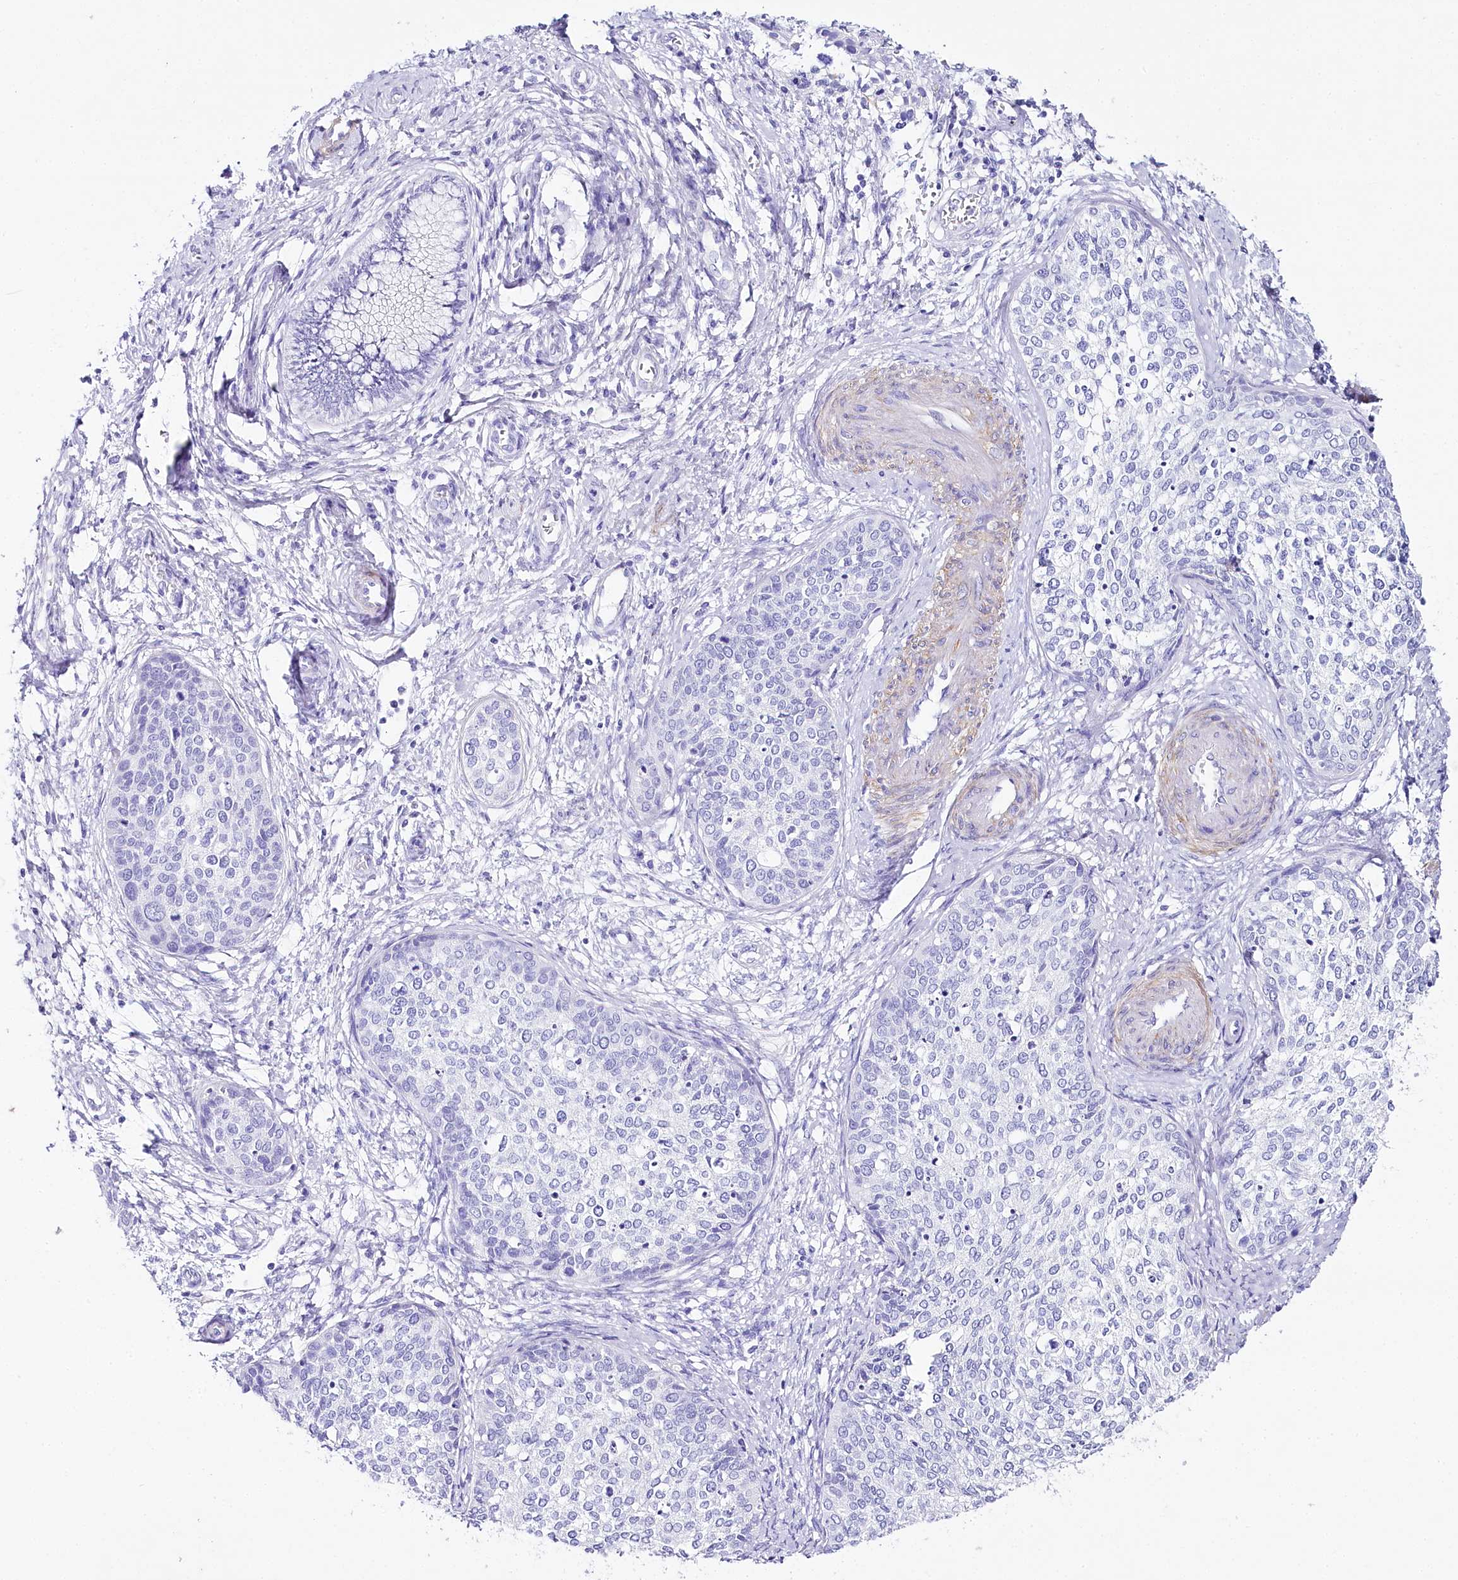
{"staining": {"intensity": "negative", "quantity": "none", "location": "none"}, "tissue": "cervical cancer", "cell_type": "Tumor cells", "image_type": "cancer", "snomed": [{"axis": "morphology", "description": "Squamous cell carcinoma, NOS"}, {"axis": "topography", "description": "Cervix"}], "caption": "Tumor cells show no significant protein expression in cervical cancer (squamous cell carcinoma).", "gene": "CSN3", "patient": {"sex": "female", "age": 37}}